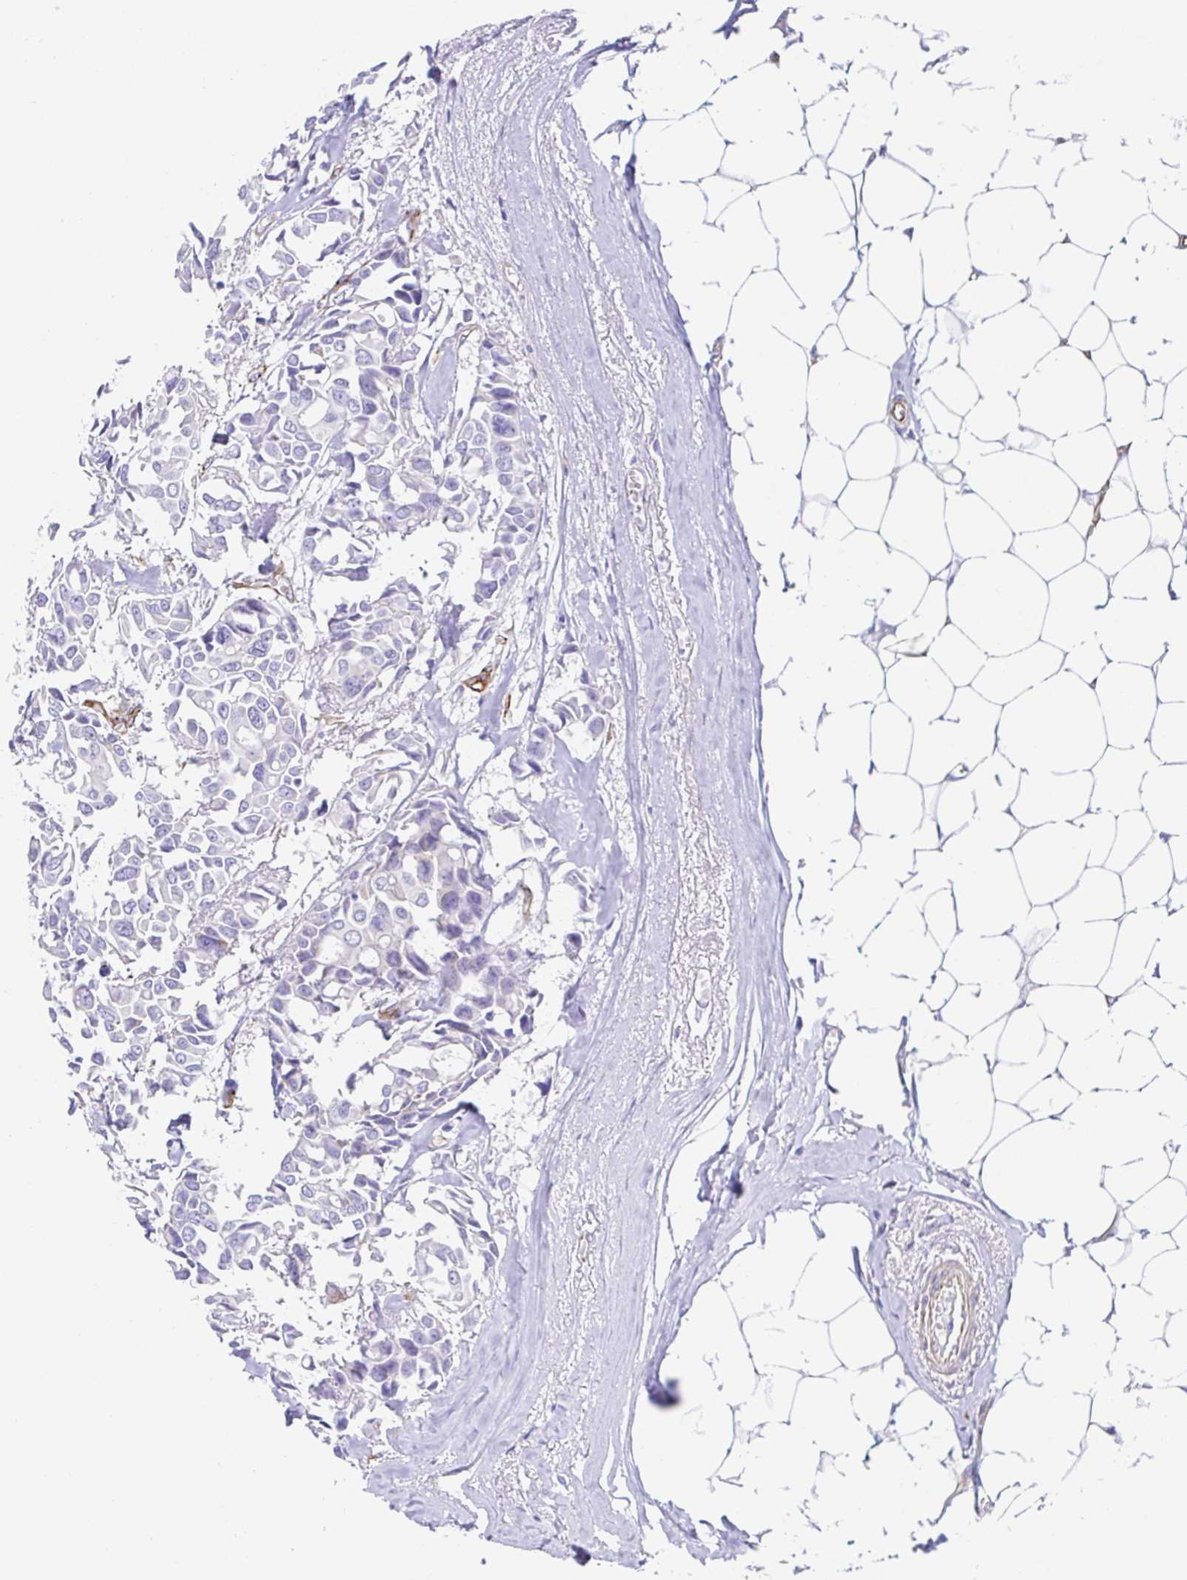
{"staining": {"intensity": "negative", "quantity": "none", "location": "none"}, "tissue": "breast cancer", "cell_type": "Tumor cells", "image_type": "cancer", "snomed": [{"axis": "morphology", "description": "Duct carcinoma"}, {"axis": "topography", "description": "Breast"}], "caption": "Immunohistochemical staining of infiltrating ductal carcinoma (breast) exhibits no significant positivity in tumor cells.", "gene": "DOCK1", "patient": {"sex": "female", "age": 54}}